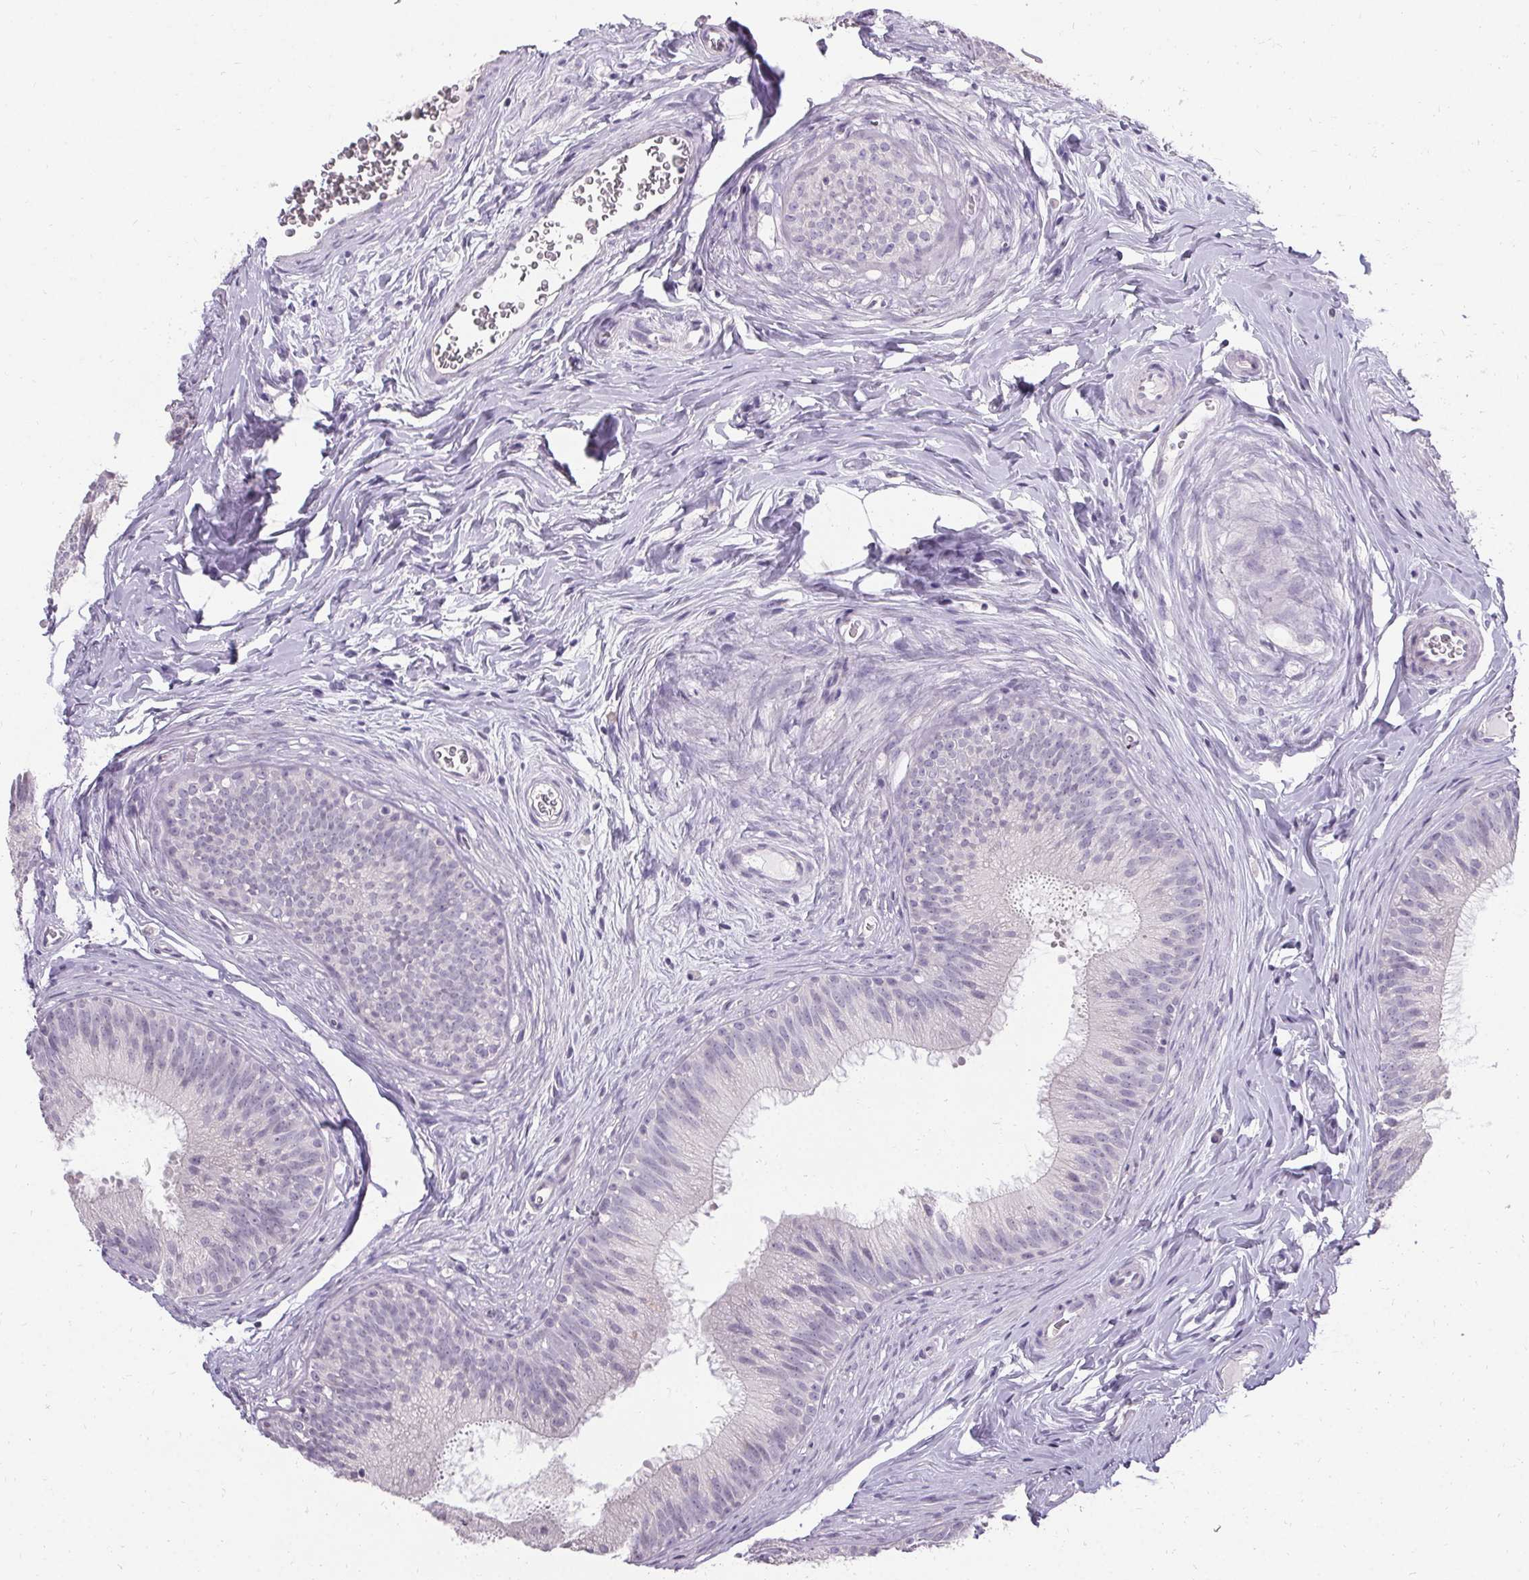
{"staining": {"intensity": "negative", "quantity": "none", "location": "none"}, "tissue": "epididymis", "cell_type": "Glandular cells", "image_type": "normal", "snomed": [{"axis": "morphology", "description": "Normal tissue, NOS"}, {"axis": "topography", "description": "Epididymis"}], "caption": "Glandular cells are negative for protein expression in unremarkable human epididymis. (Brightfield microscopy of DAB (3,3'-diaminobenzidine) IHC at high magnification).", "gene": "PMEL", "patient": {"sex": "male", "age": 24}}